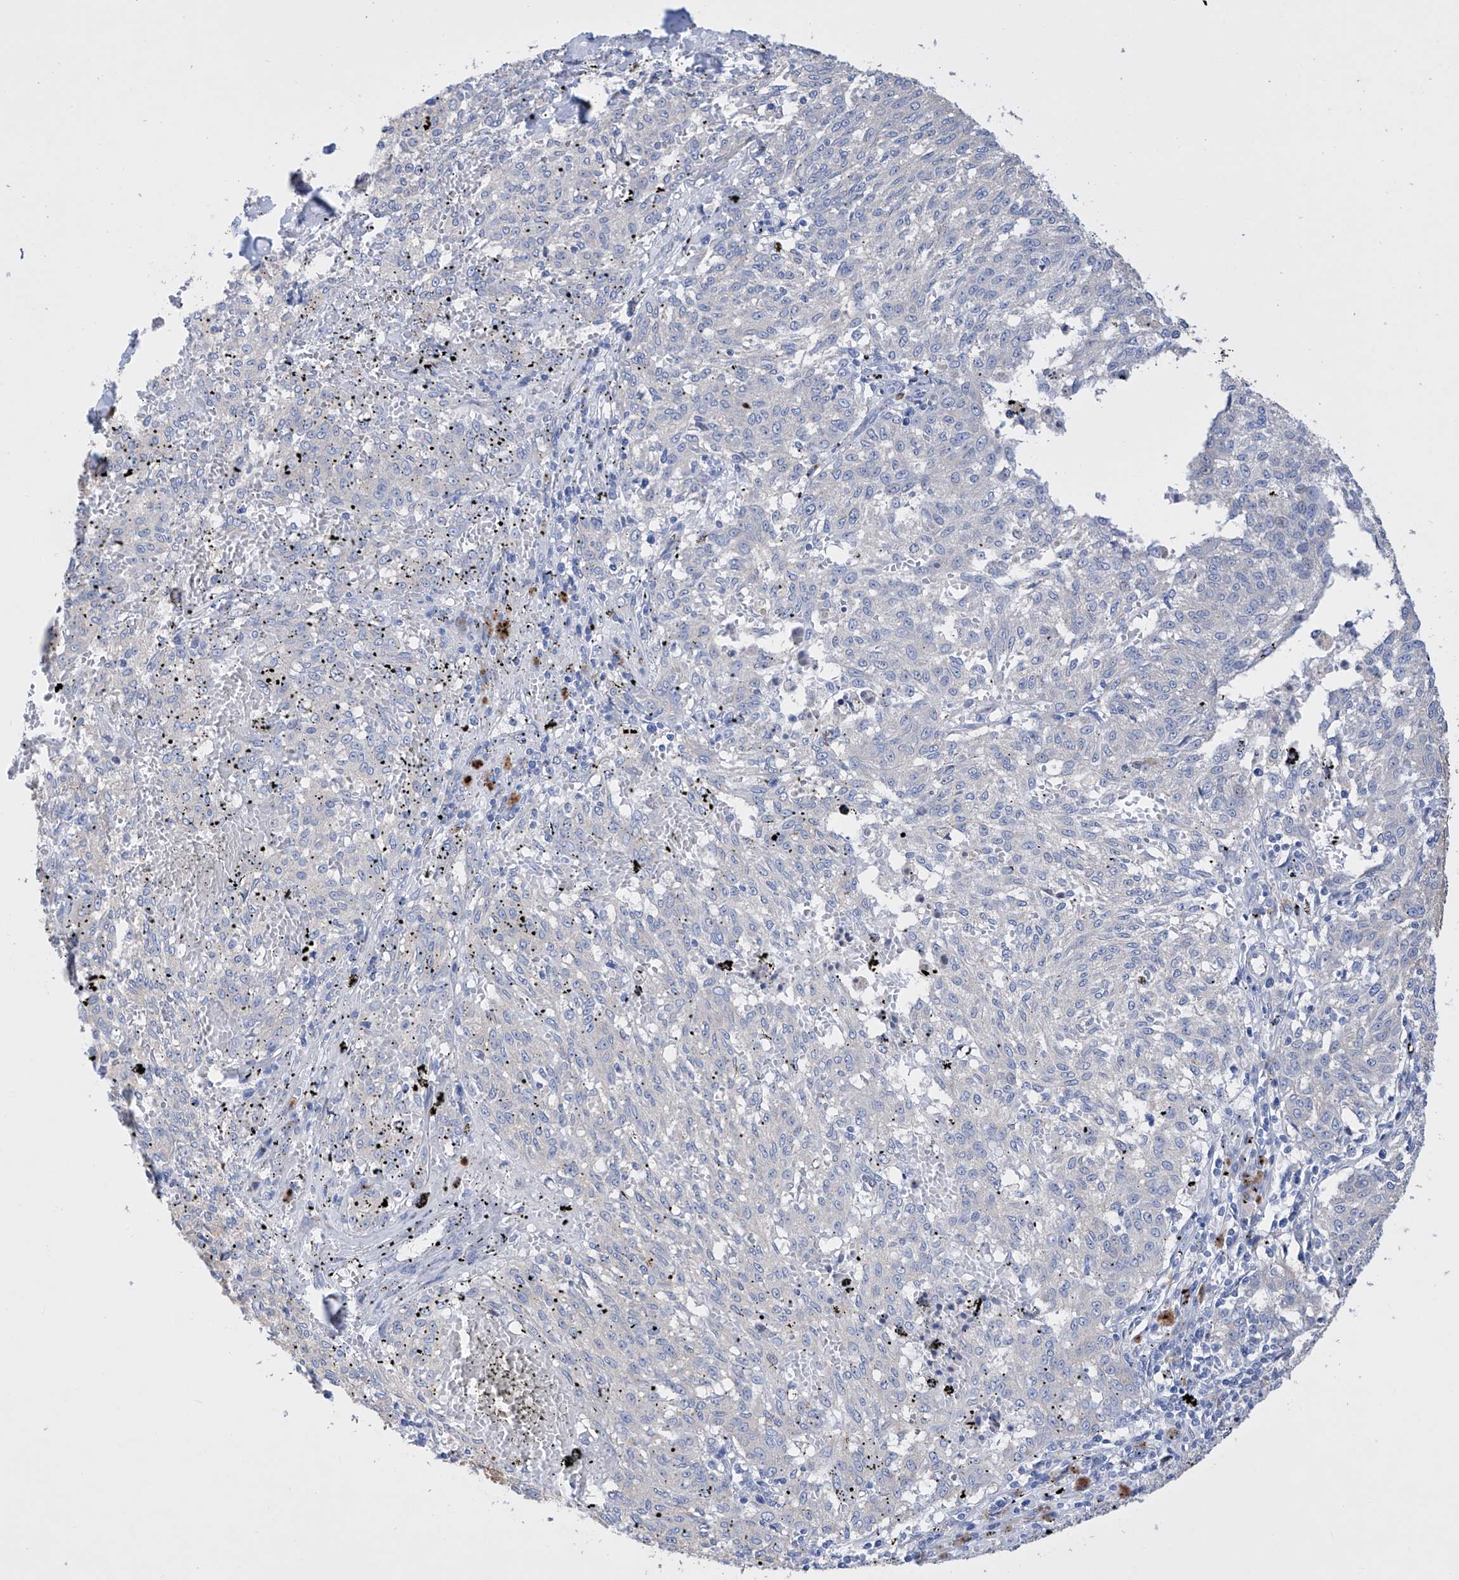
{"staining": {"intensity": "negative", "quantity": "none", "location": "none"}, "tissue": "melanoma", "cell_type": "Tumor cells", "image_type": "cancer", "snomed": [{"axis": "morphology", "description": "Malignant melanoma, NOS"}, {"axis": "topography", "description": "Skin"}], "caption": "This is an immunohistochemistry (IHC) image of melanoma. There is no positivity in tumor cells.", "gene": "AFG1L", "patient": {"sex": "female", "age": 72}}